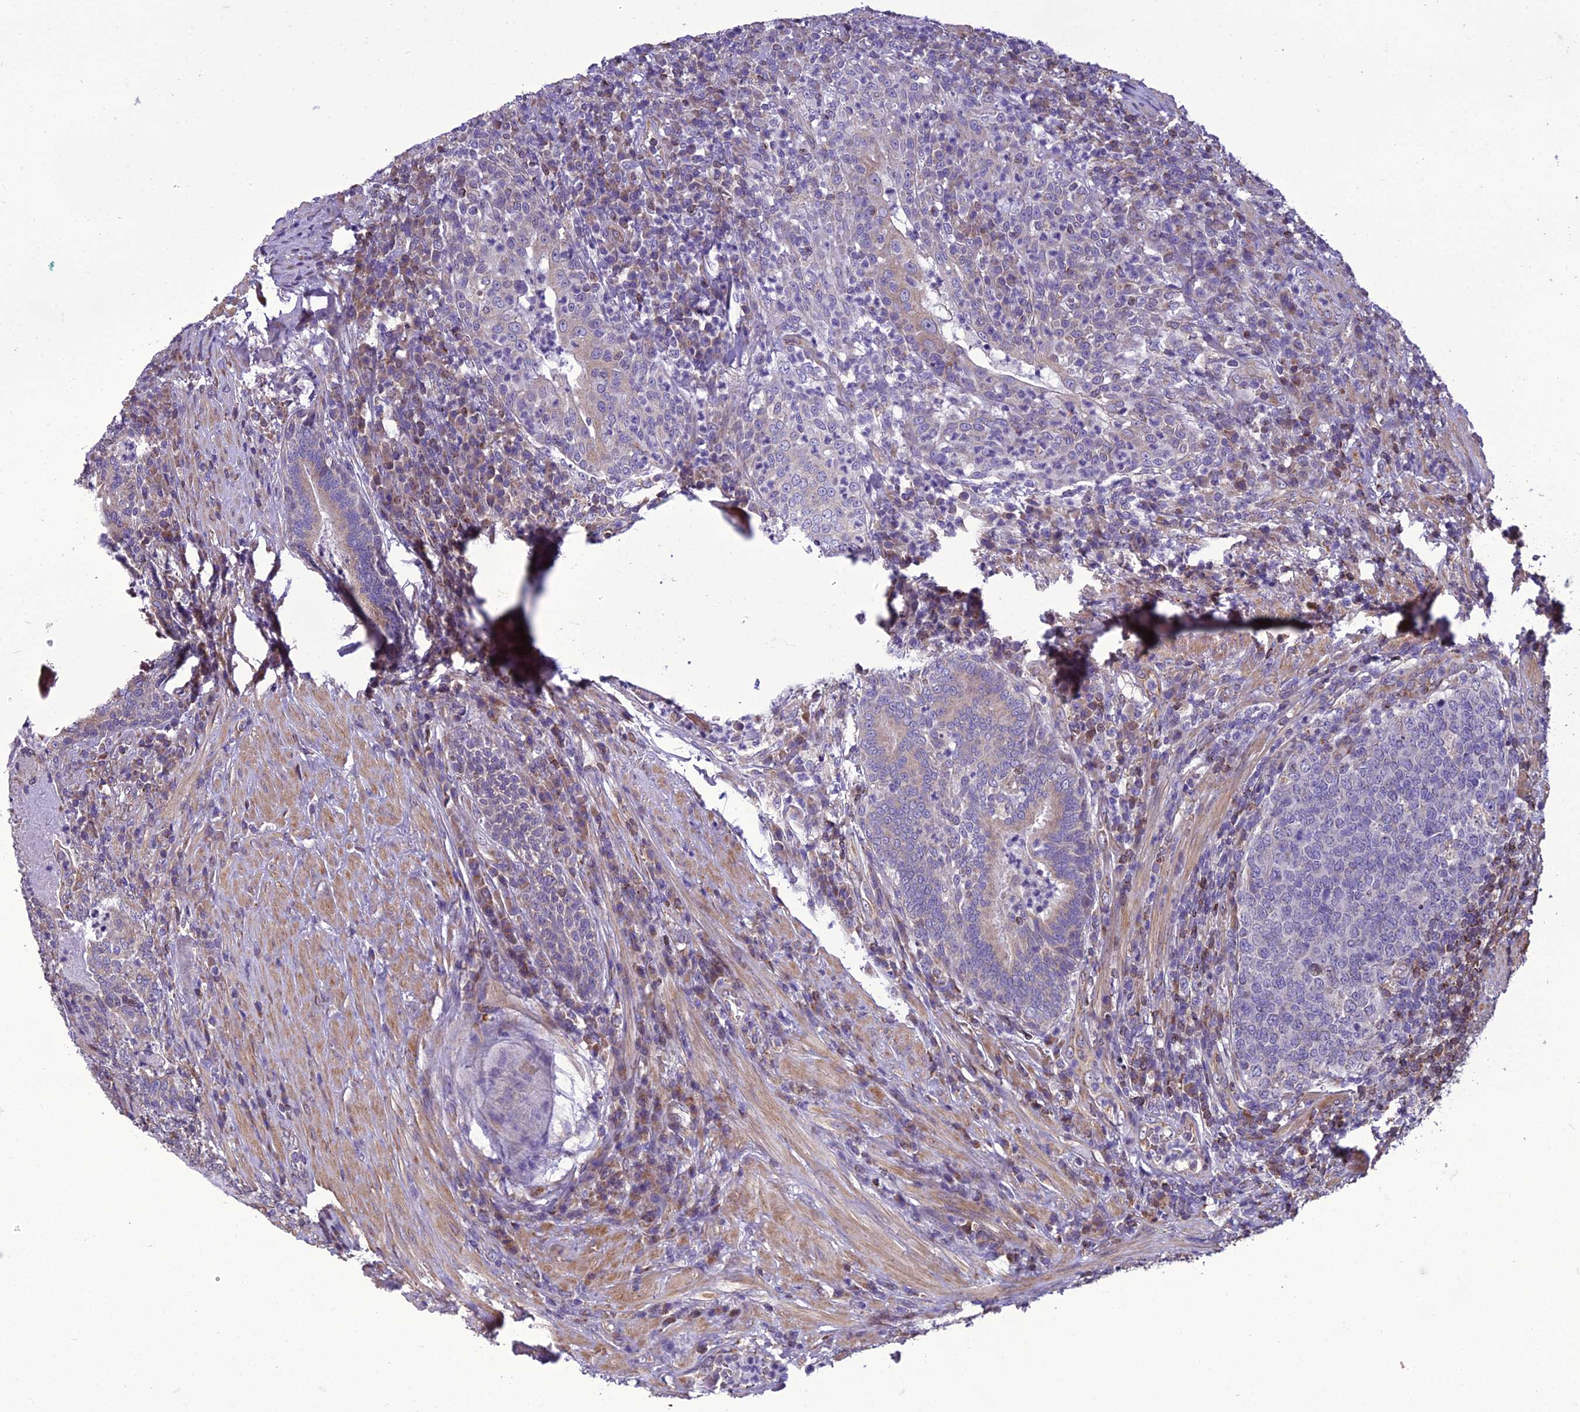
{"staining": {"intensity": "weak", "quantity": "25%-75%", "location": "cytoplasmic/membranous"}, "tissue": "prostate cancer", "cell_type": "Tumor cells", "image_type": "cancer", "snomed": [{"axis": "morphology", "description": "Adenocarcinoma, Low grade"}, {"axis": "topography", "description": "Prostate"}], "caption": "Human prostate adenocarcinoma (low-grade) stained for a protein (brown) displays weak cytoplasmic/membranous positive positivity in about 25%-75% of tumor cells.", "gene": "GIMAP1", "patient": {"sex": "male", "age": 68}}